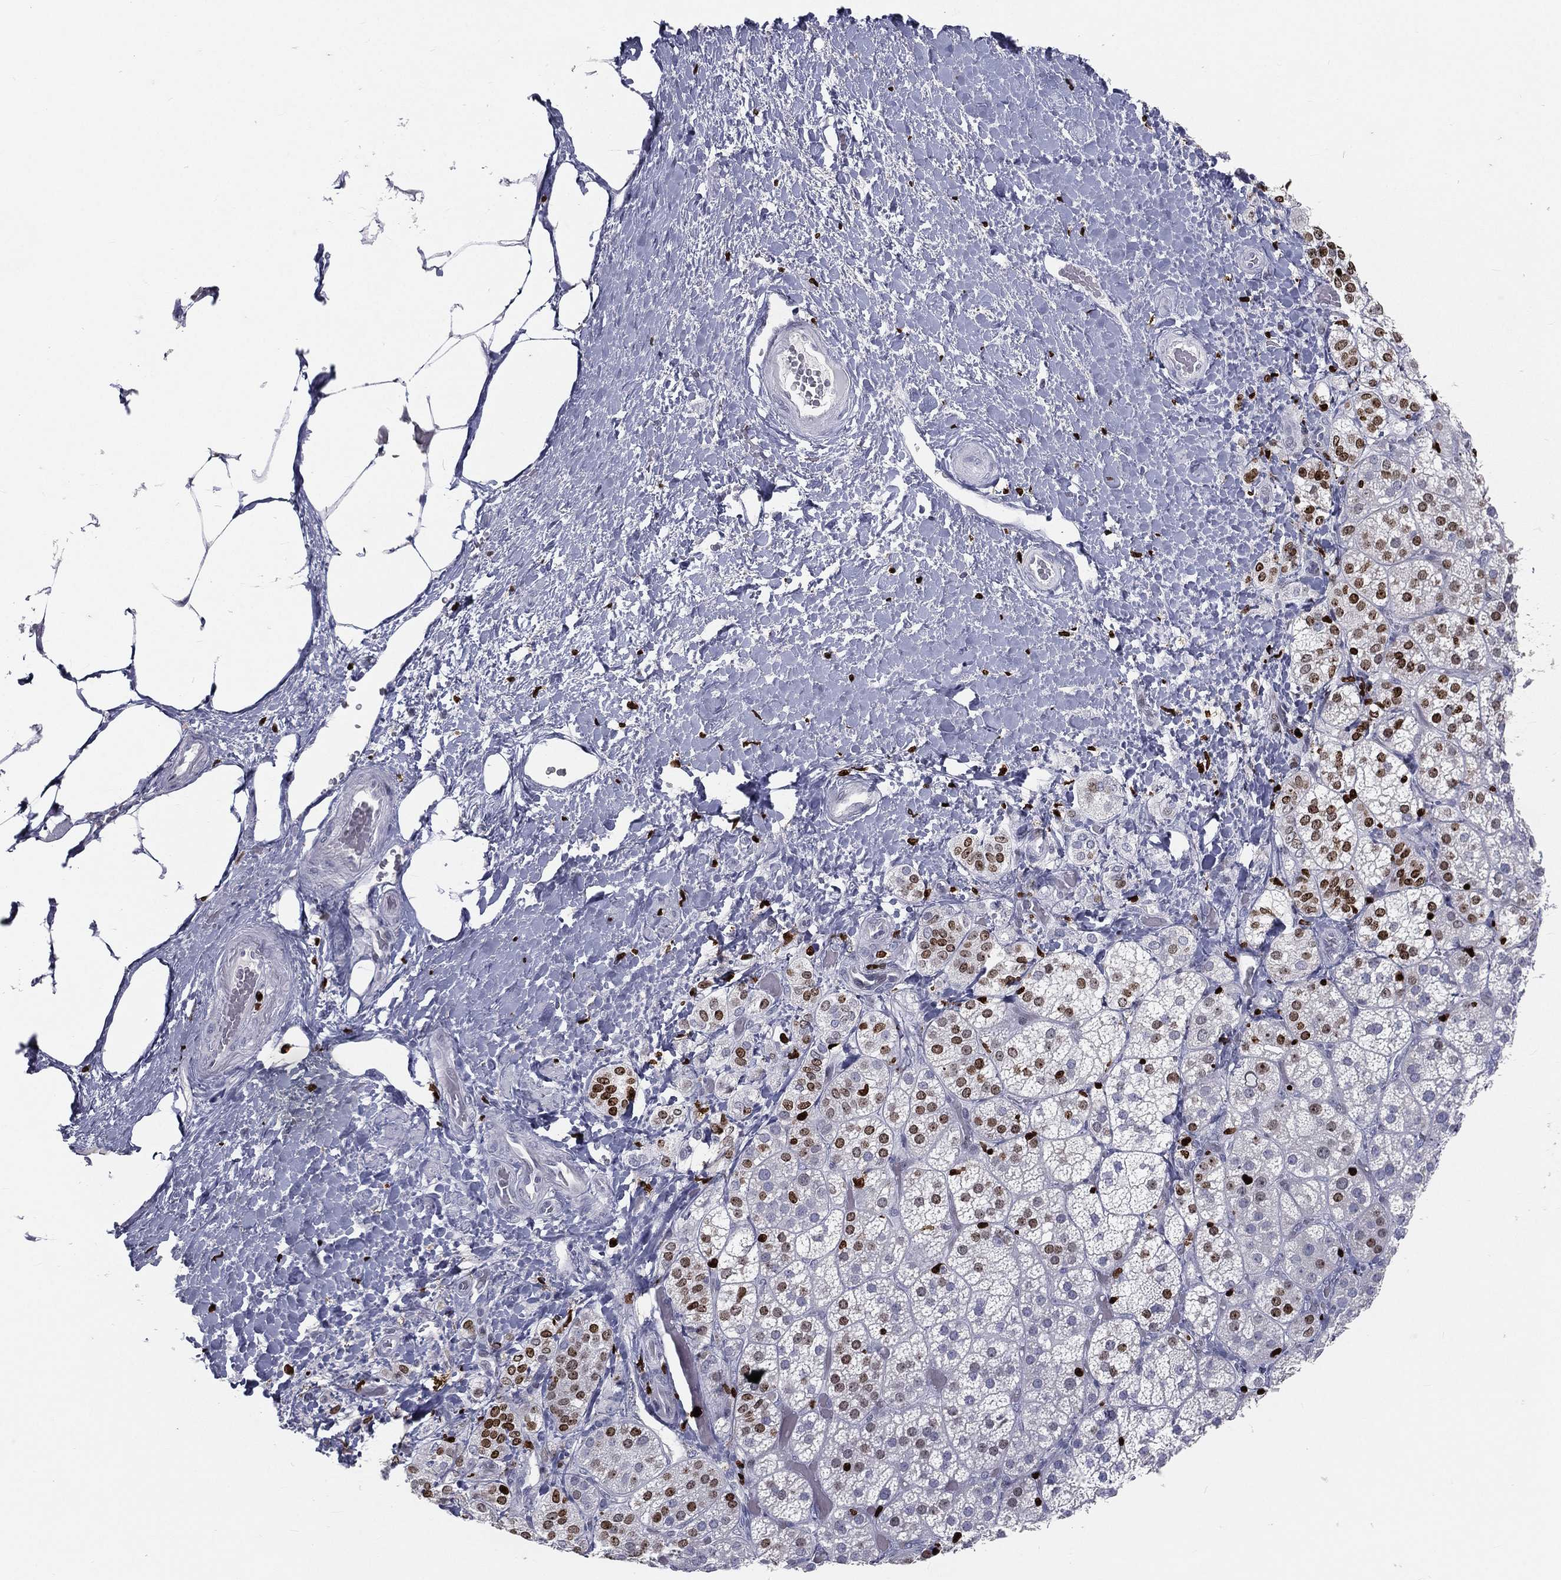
{"staining": {"intensity": "moderate", "quantity": "<25%", "location": "nuclear"}, "tissue": "adrenal gland", "cell_type": "Glandular cells", "image_type": "normal", "snomed": [{"axis": "morphology", "description": "Normal tissue, NOS"}, {"axis": "topography", "description": "Adrenal gland"}], "caption": "Protein expression analysis of normal human adrenal gland reveals moderate nuclear positivity in approximately <25% of glandular cells. The protein is stained brown, and the nuclei are stained in blue (DAB IHC with brightfield microscopy, high magnification).", "gene": "MNDA", "patient": {"sex": "male", "age": 57}}